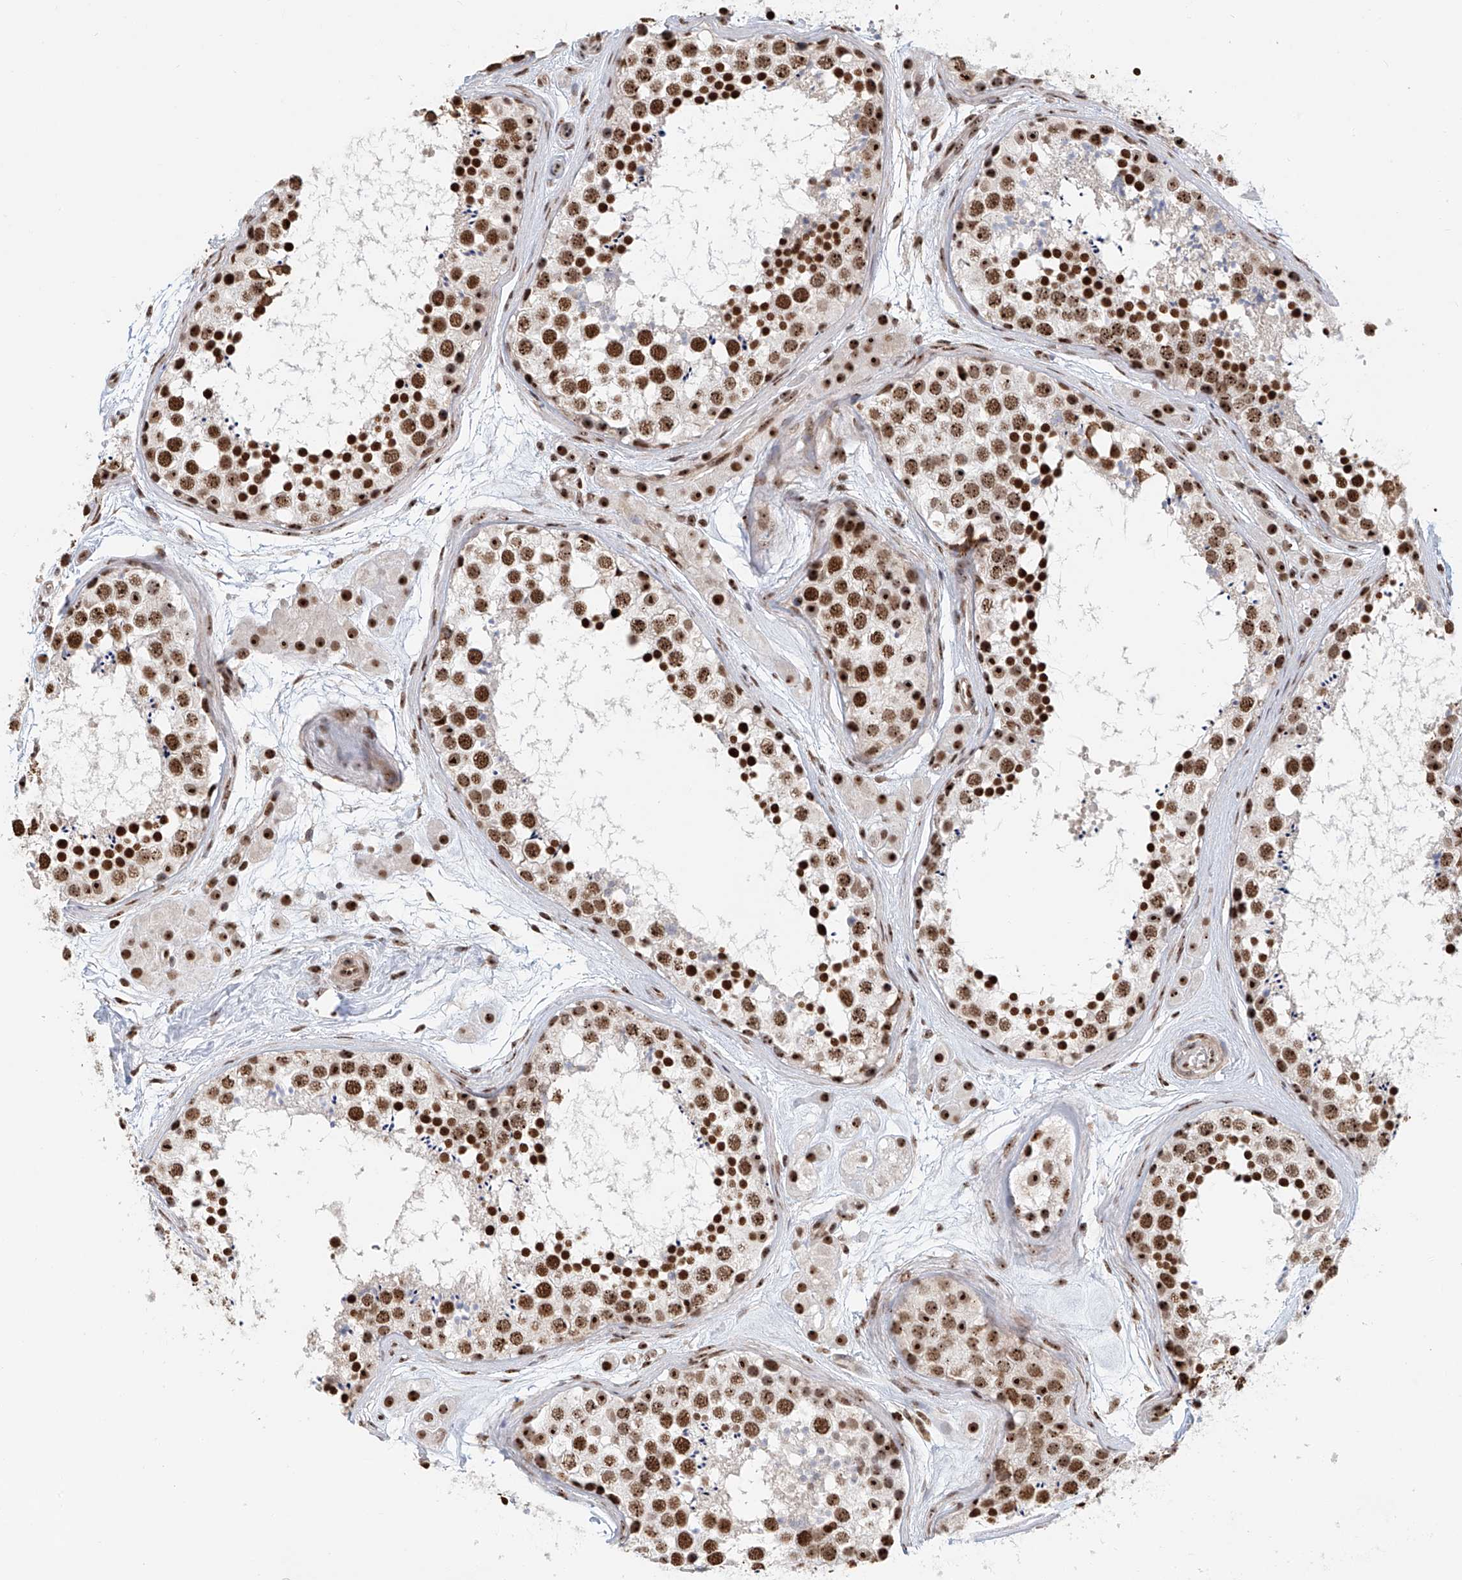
{"staining": {"intensity": "strong", "quantity": ">75%", "location": "nuclear"}, "tissue": "testis", "cell_type": "Cells in seminiferous ducts", "image_type": "normal", "snomed": [{"axis": "morphology", "description": "Normal tissue, NOS"}, {"axis": "topography", "description": "Testis"}], "caption": "The micrograph demonstrates a brown stain indicating the presence of a protein in the nuclear of cells in seminiferous ducts in testis. The staining is performed using DAB (3,3'-diaminobenzidine) brown chromogen to label protein expression. The nuclei are counter-stained blue using hematoxylin.", "gene": "PRUNE2", "patient": {"sex": "male", "age": 56}}